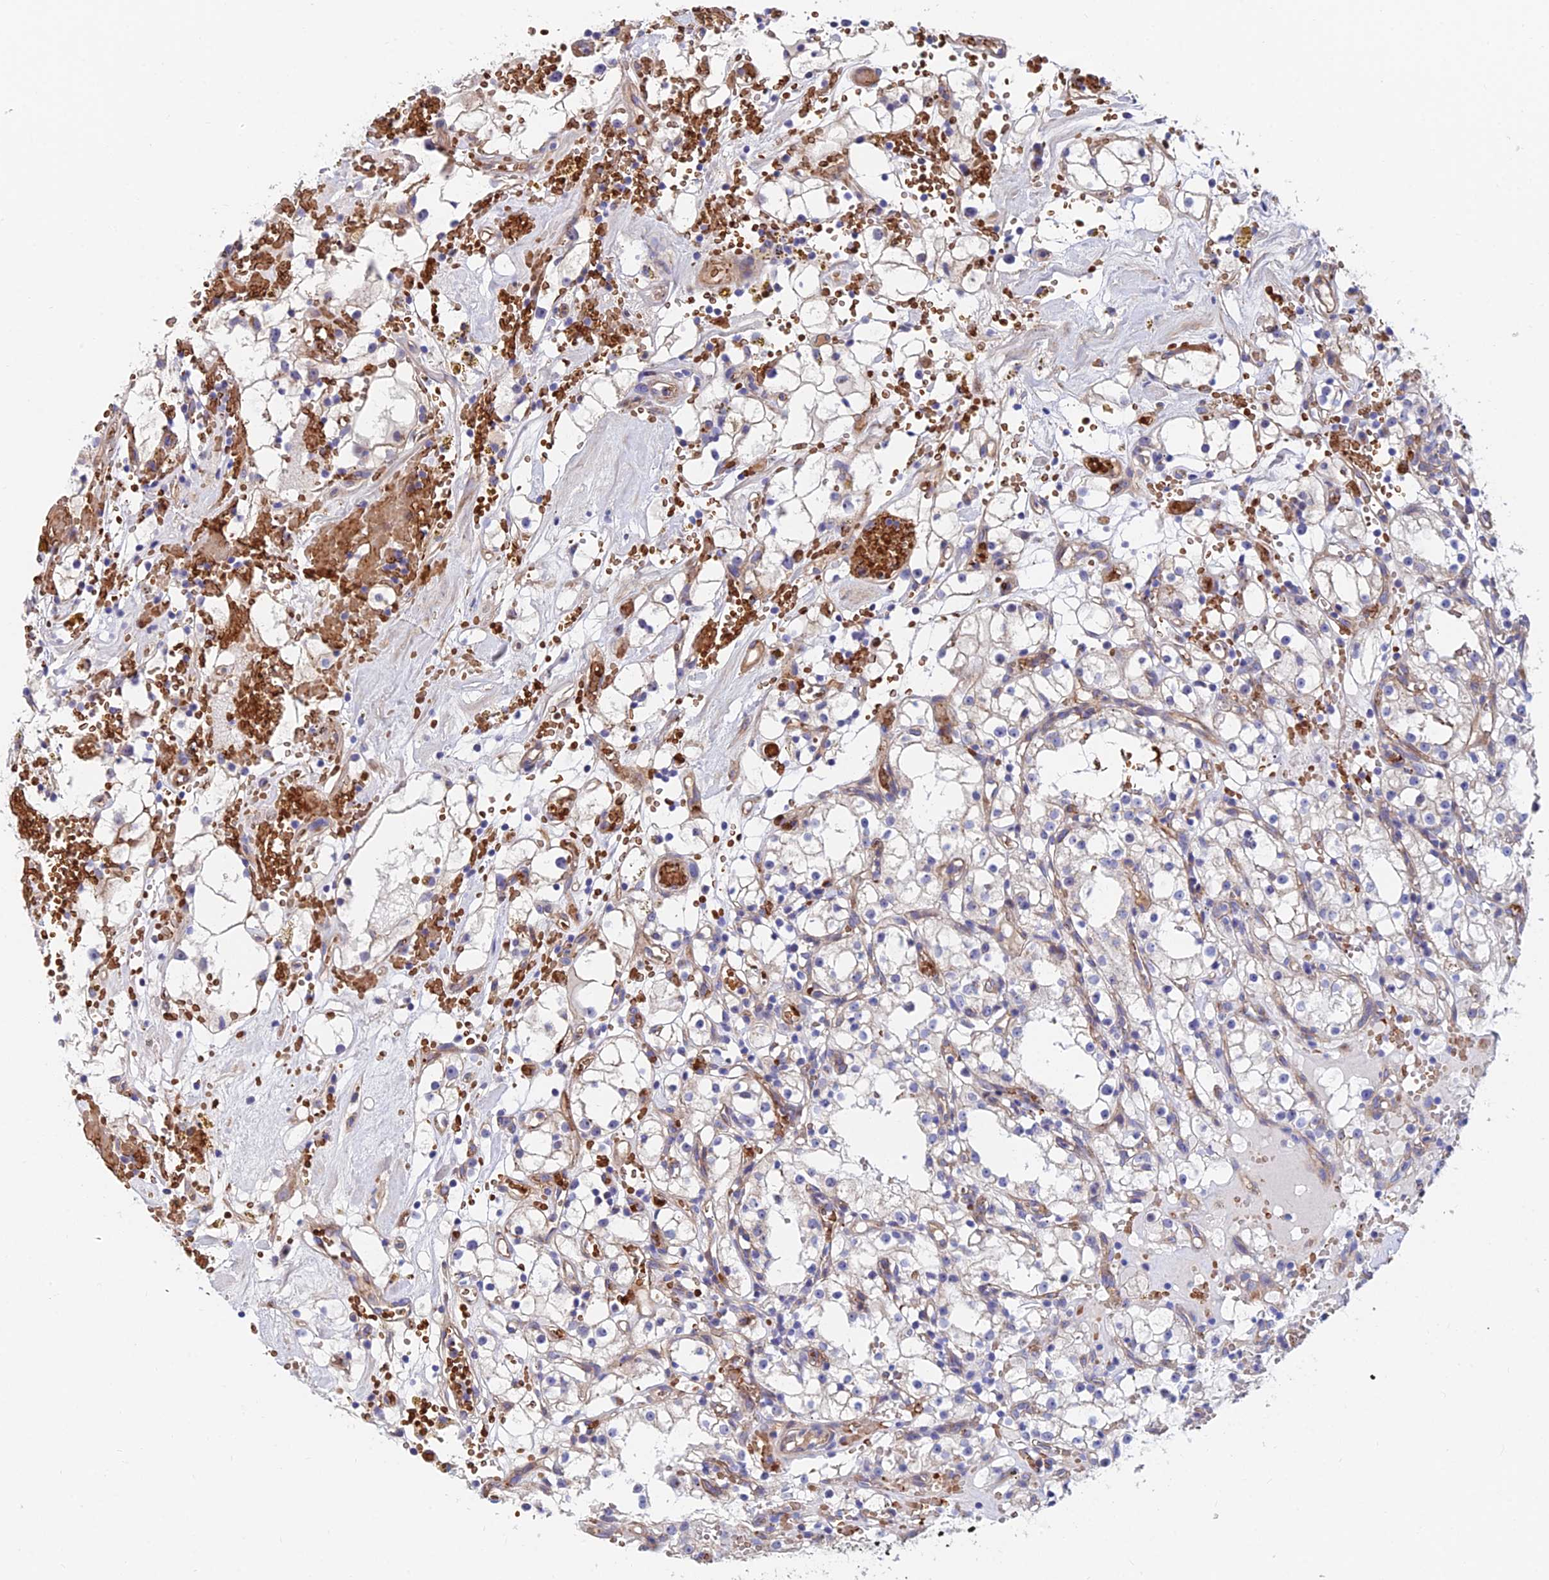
{"staining": {"intensity": "negative", "quantity": "none", "location": "none"}, "tissue": "renal cancer", "cell_type": "Tumor cells", "image_type": "cancer", "snomed": [{"axis": "morphology", "description": "Adenocarcinoma, NOS"}, {"axis": "topography", "description": "Kidney"}], "caption": "Immunohistochemical staining of human adenocarcinoma (renal) displays no significant positivity in tumor cells.", "gene": "ADGRF3", "patient": {"sex": "male", "age": 56}}